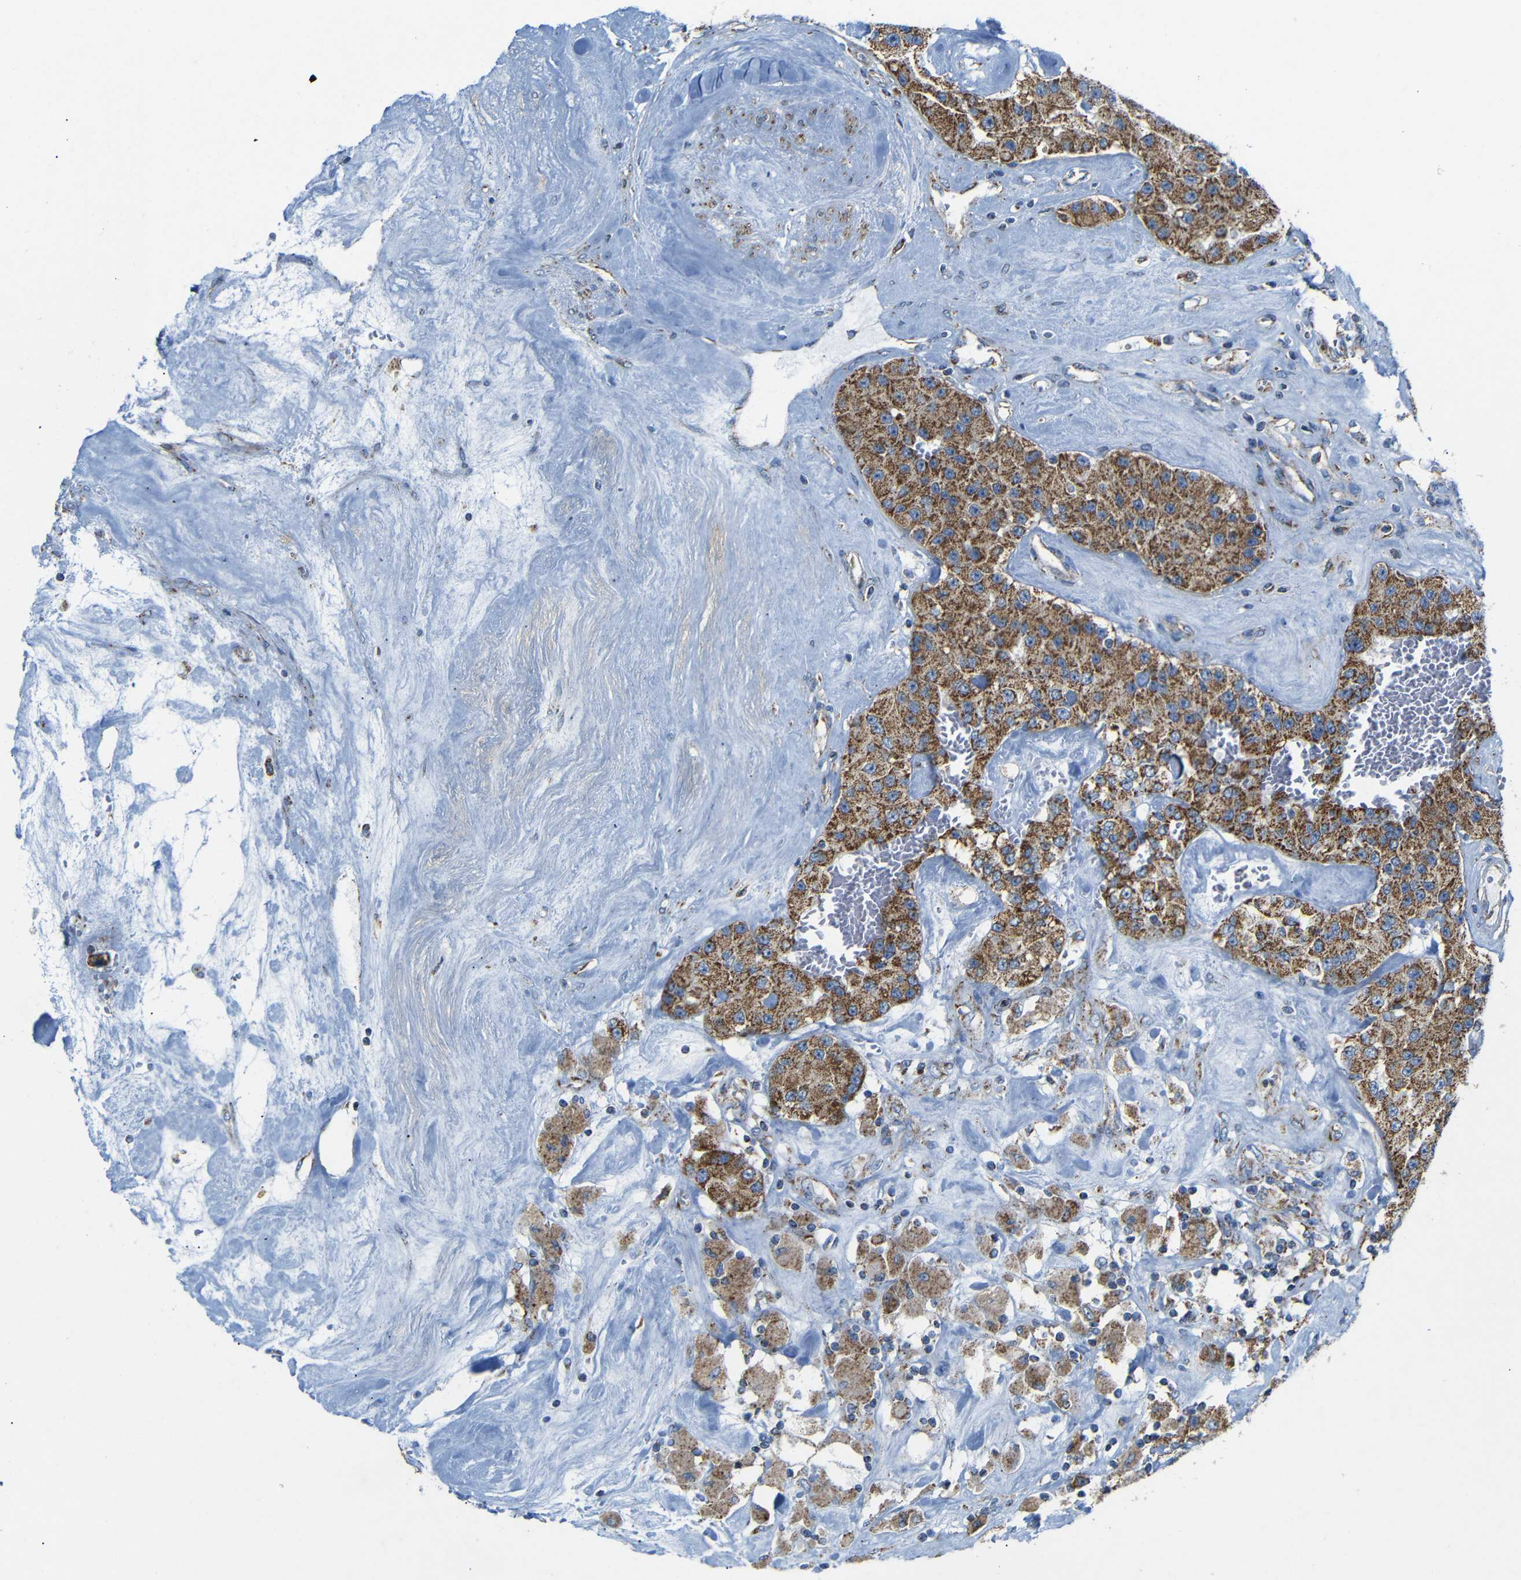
{"staining": {"intensity": "strong", "quantity": ">75%", "location": "cytoplasmic/membranous"}, "tissue": "carcinoid", "cell_type": "Tumor cells", "image_type": "cancer", "snomed": [{"axis": "morphology", "description": "Carcinoid, malignant, NOS"}, {"axis": "topography", "description": "Pancreas"}], "caption": "Carcinoid stained with a brown dye shows strong cytoplasmic/membranous positive expression in approximately >75% of tumor cells.", "gene": "FAM171B", "patient": {"sex": "male", "age": 41}}